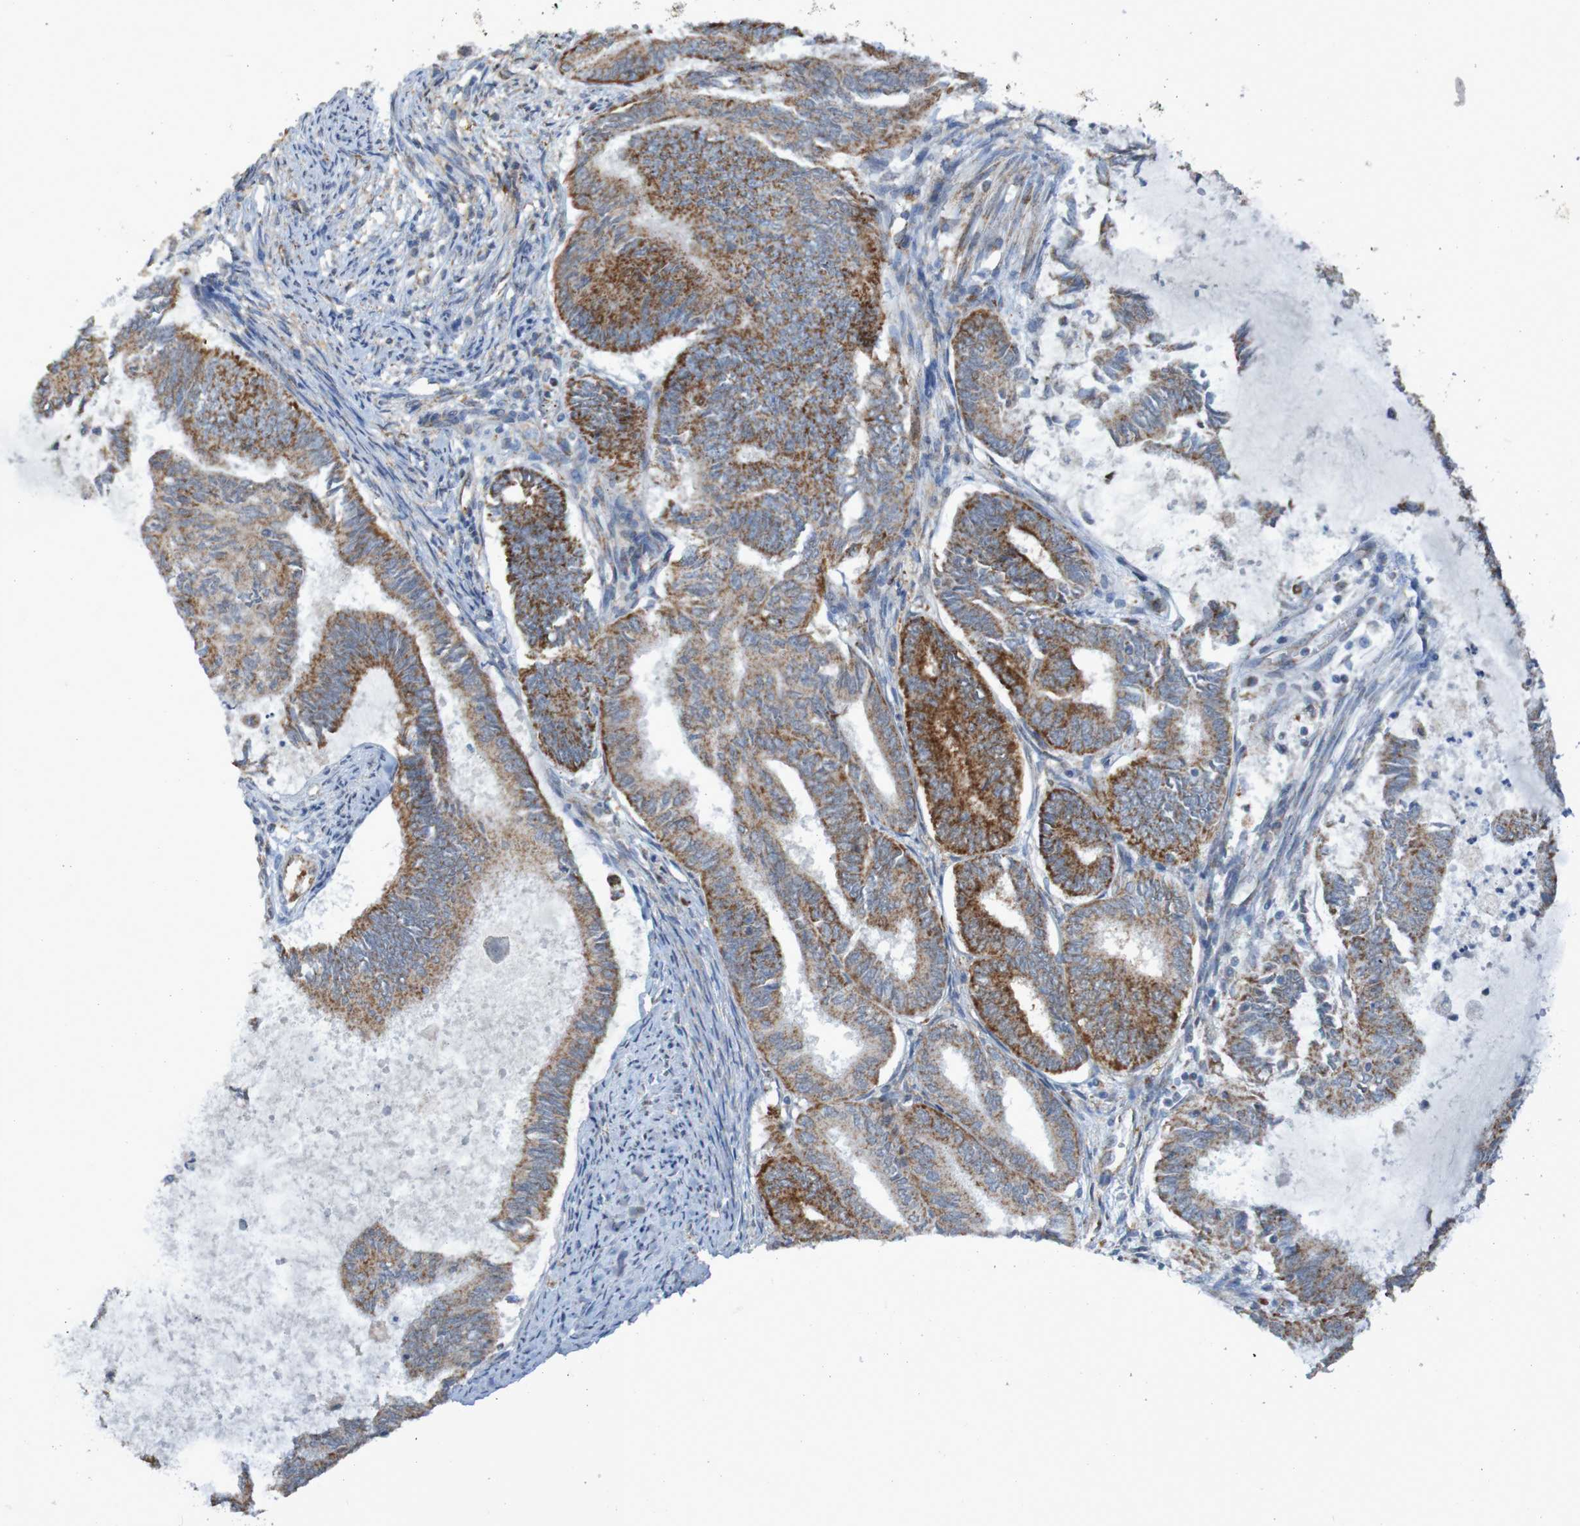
{"staining": {"intensity": "strong", "quantity": "25%-75%", "location": "cytoplasmic/membranous"}, "tissue": "endometrial cancer", "cell_type": "Tumor cells", "image_type": "cancer", "snomed": [{"axis": "morphology", "description": "Adenocarcinoma, NOS"}, {"axis": "topography", "description": "Endometrium"}], "caption": "The image exhibits staining of endometrial cancer, revealing strong cytoplasmic/membranous protein expression (brown color) within tumor cells.", "gene": "CCDC51", "patient": {"sex": "female", "age": 86}}